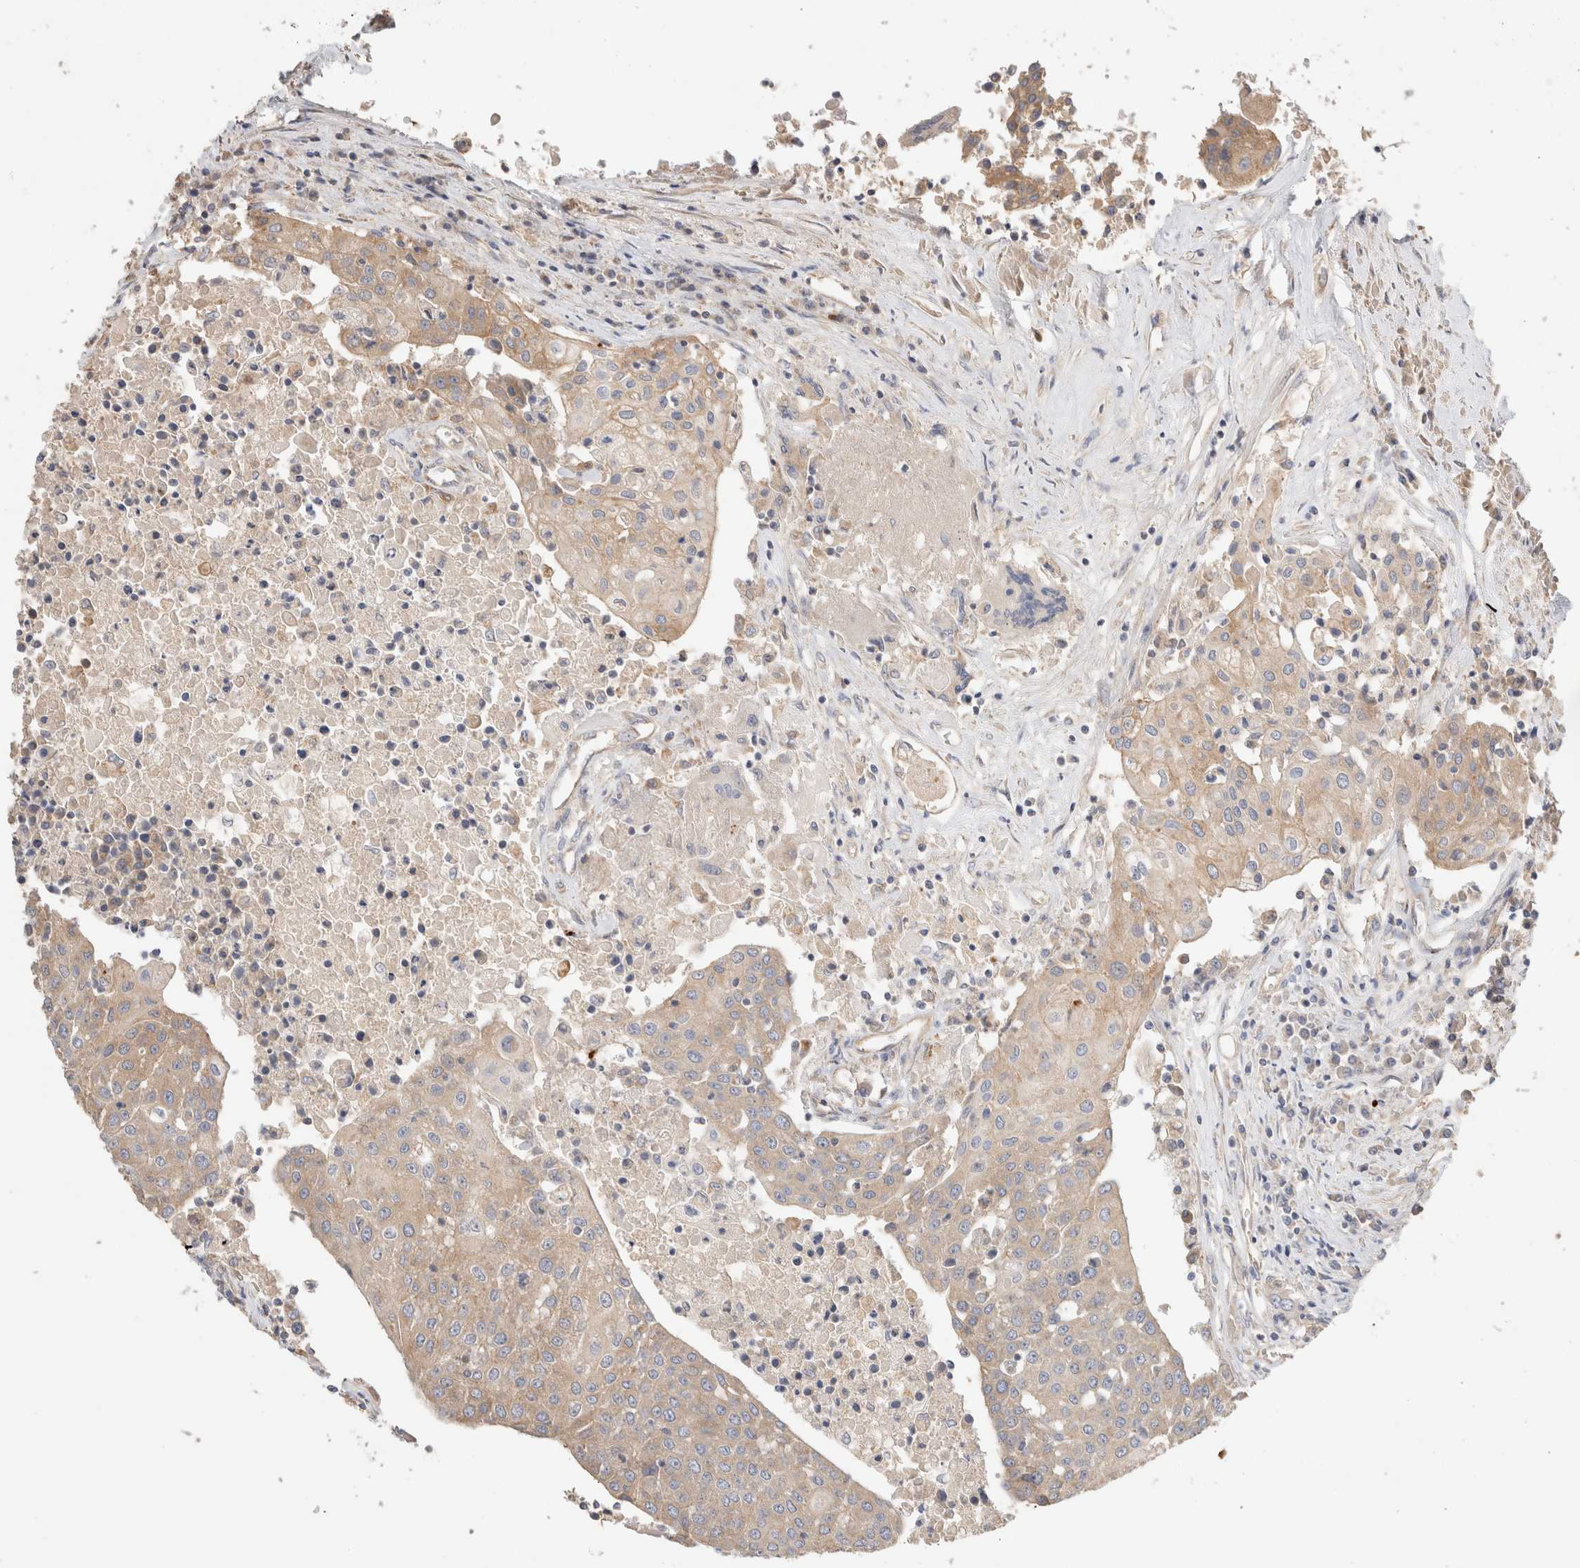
{"staining": {"intensity": "weak", "quantity": ">75%", "location": "cytoplasmic/membranous"}, "tissue": "urothelial cancer", "cell_type": "Tumor cells", "image_type": "cancer", "snomed": [{"axis": "morphology", "description": "Urothelial carcinoma, High grade"}, {"axis": "topography", "description": "Urinary bladder"}], "caption": "High-power microscopy captured an immunohistochemistry photomicrograph of urothelial cancer, revealing weak cytoplasmic/membranous expression in approximately >75% of tumor cells. The protein of interest is shown in brown color, while the nuclei are stained blue.", "gene": "B3GNTL1", "patient": {"sex": "female", "age": 85}}